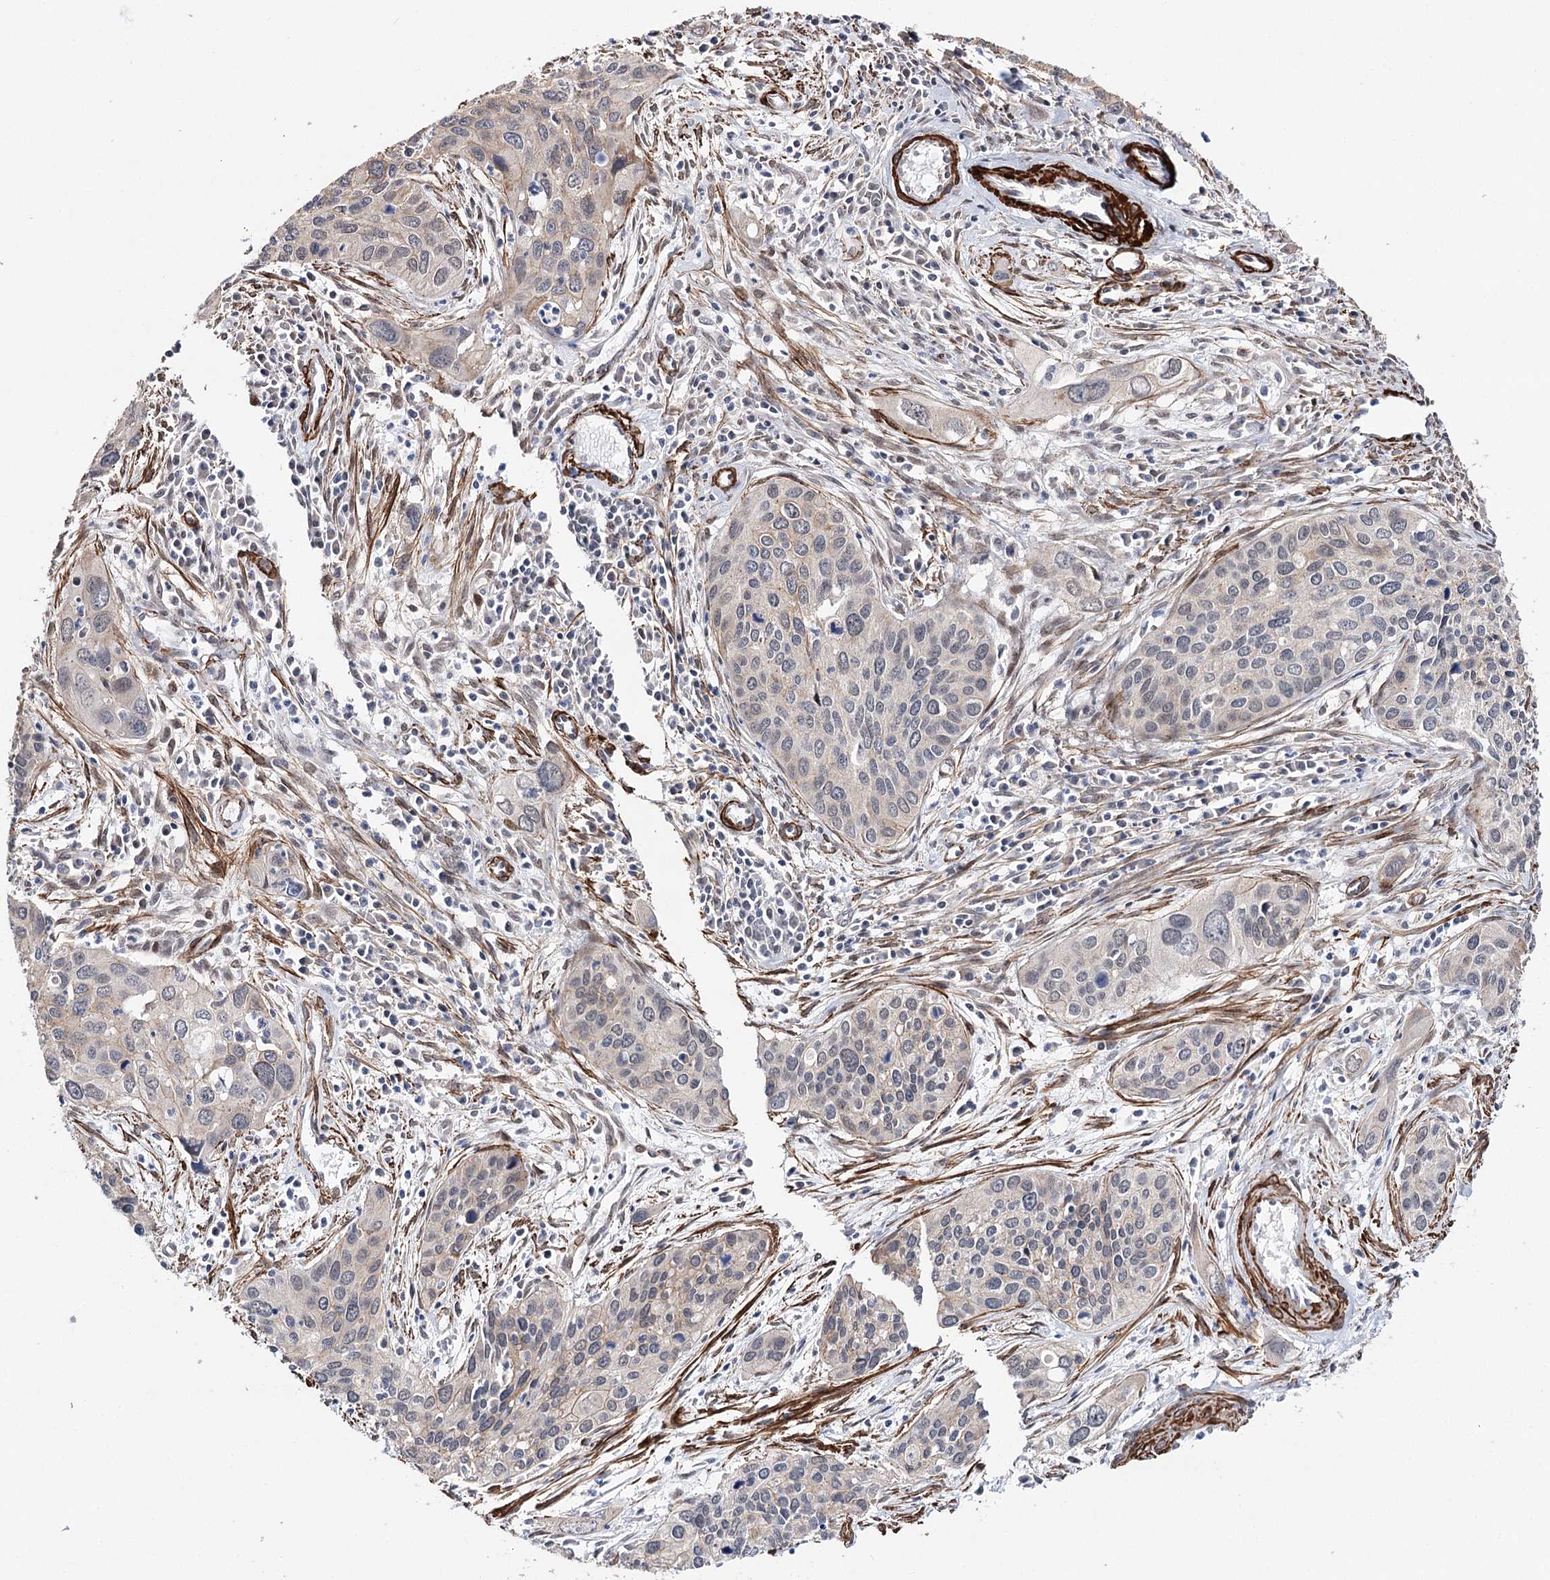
{"staining": {"intensity": "weak", "quantity": "25%-75%", "location": "cytoplasmic/membranous"}, "tissue": "cervical cancer", "cell_type": "Tumor cells", "image_type": "cancer", "snomed": [{"axis": "morphology", "description": "Squamous cell carcinoma, NOS"}, {"axis": "topography", "description": "Cervix"}], "caption": "Human cervical squamous cell carcinoma stained with a protein marker demonstrates weak staining in tumor cells.", "gene": "CFAP46", "patient": {"sex": "female", "age": 55}}